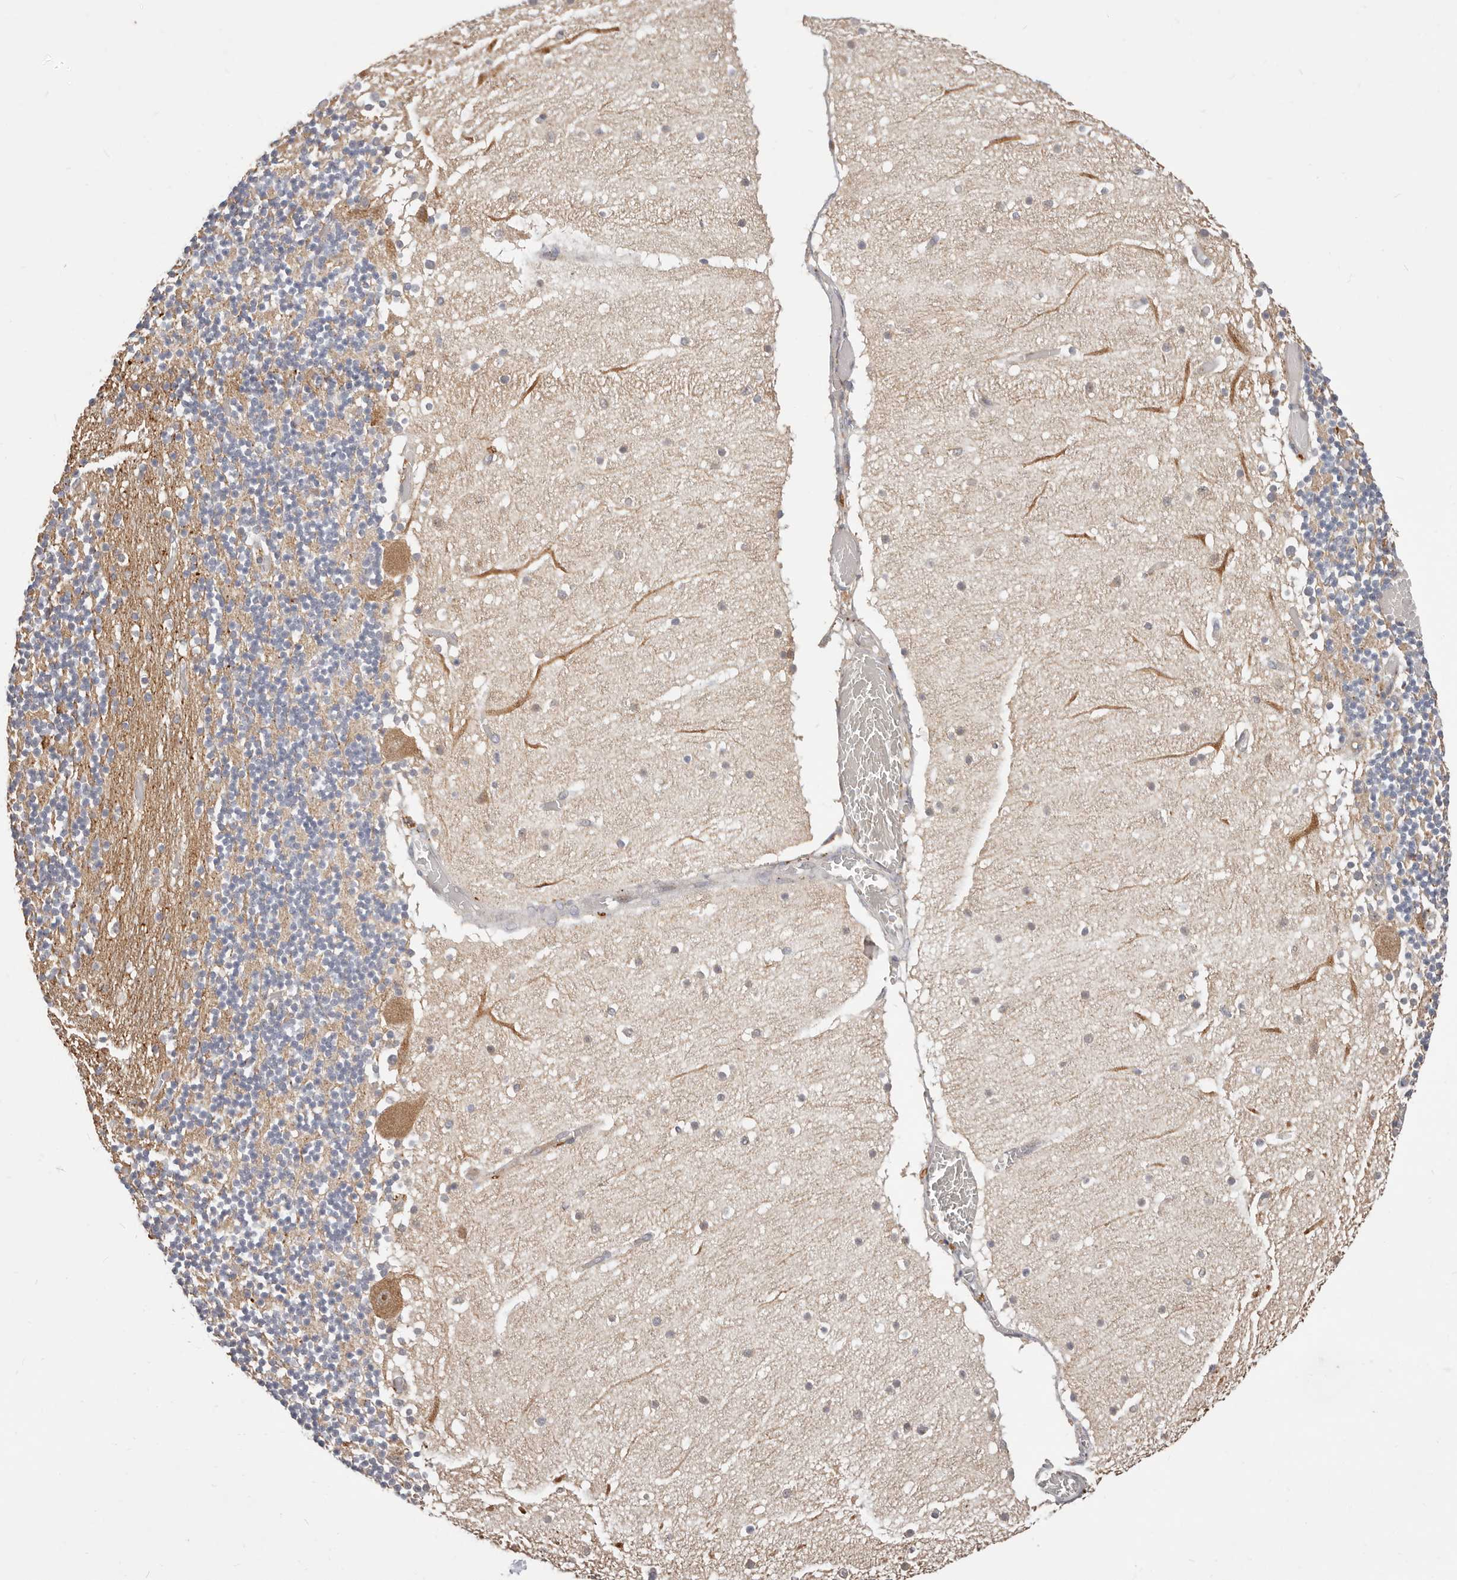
{"staining": {"intensity": "weak", "quantity": "25%-75%", "location": "cytoplasmic/membranous"}, "tissue": "cerebellum", "cell_type": "Cells in granular layer", "image_type": "normal", "snomed": [{"axis": "morphology", "description": "Normal tissue, NOS"}, {"axis": "topography", "description": "Cerebellum"}], "caption": "DAB (3,3'-diaminobenzidine) immunohistochemical staining of unremarkable cerebellum demonstrates weak cytoplasmic/membranous protein positivity in about 25%-75% of cells in granular layer.", "gene": "ZRANB1", "patient": {"sex": "female", "age": 28}}